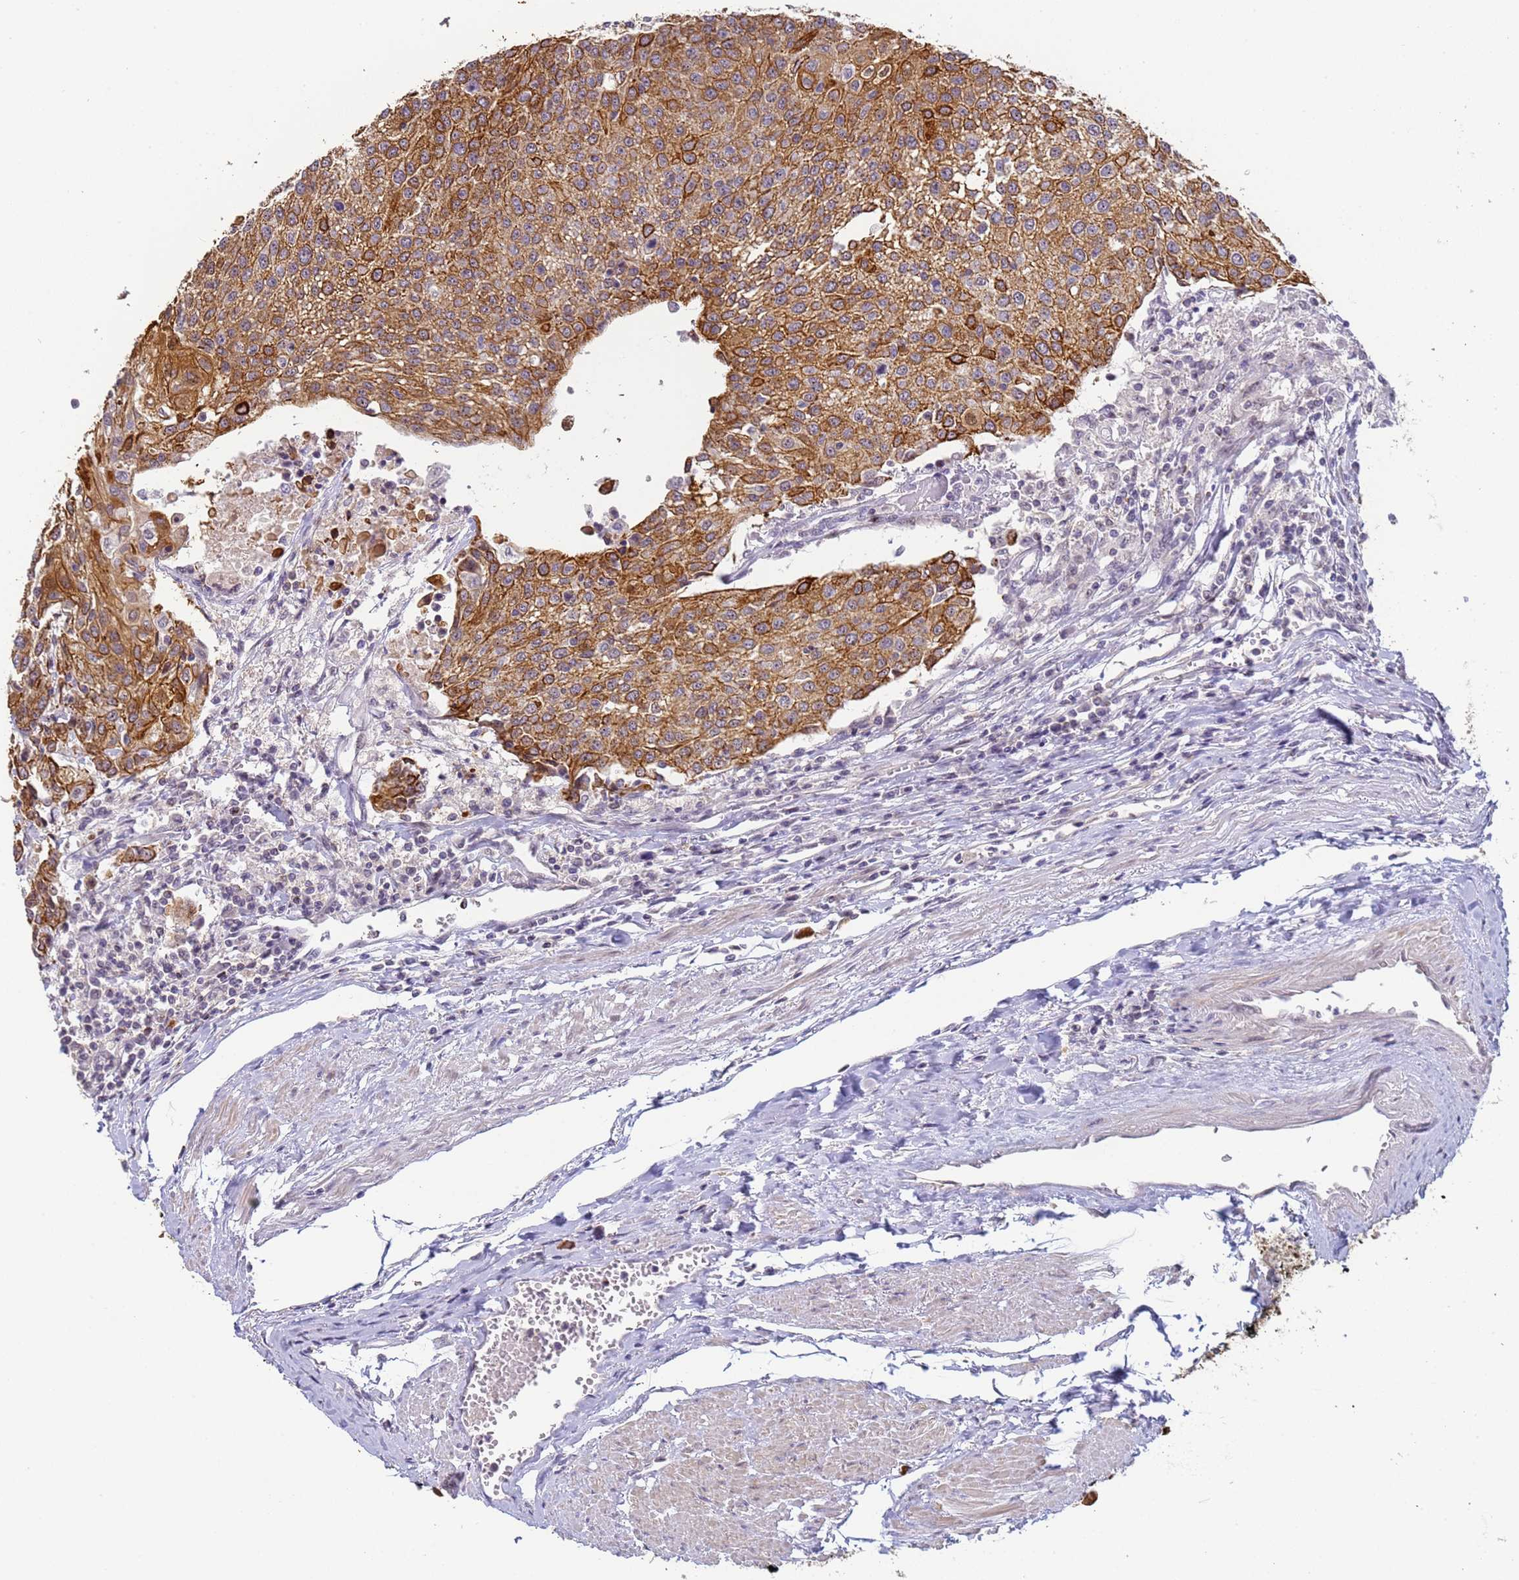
{"staining": {"intensity": "moderate", "quantity": ">75%", "location": "cytoplasmic/membranous"}, "tissue": "urothelial cancer", "cell_type": "Tumor cells", "image_type": "cancer", "snomed": [{"axis": "morphology", "description": "Urothelial carcinoma, High grade"}, {"axis": "topography", "description": "Urinary bladder"}], "caption": "Immunohistochemical staining of human urothelial cancer shows medium levels of moderate cytoplasmic/membranous staining in about >75% of tumor cells.", "gene": "VWA3A", "patient": {"sex": "female", "age": 85}}